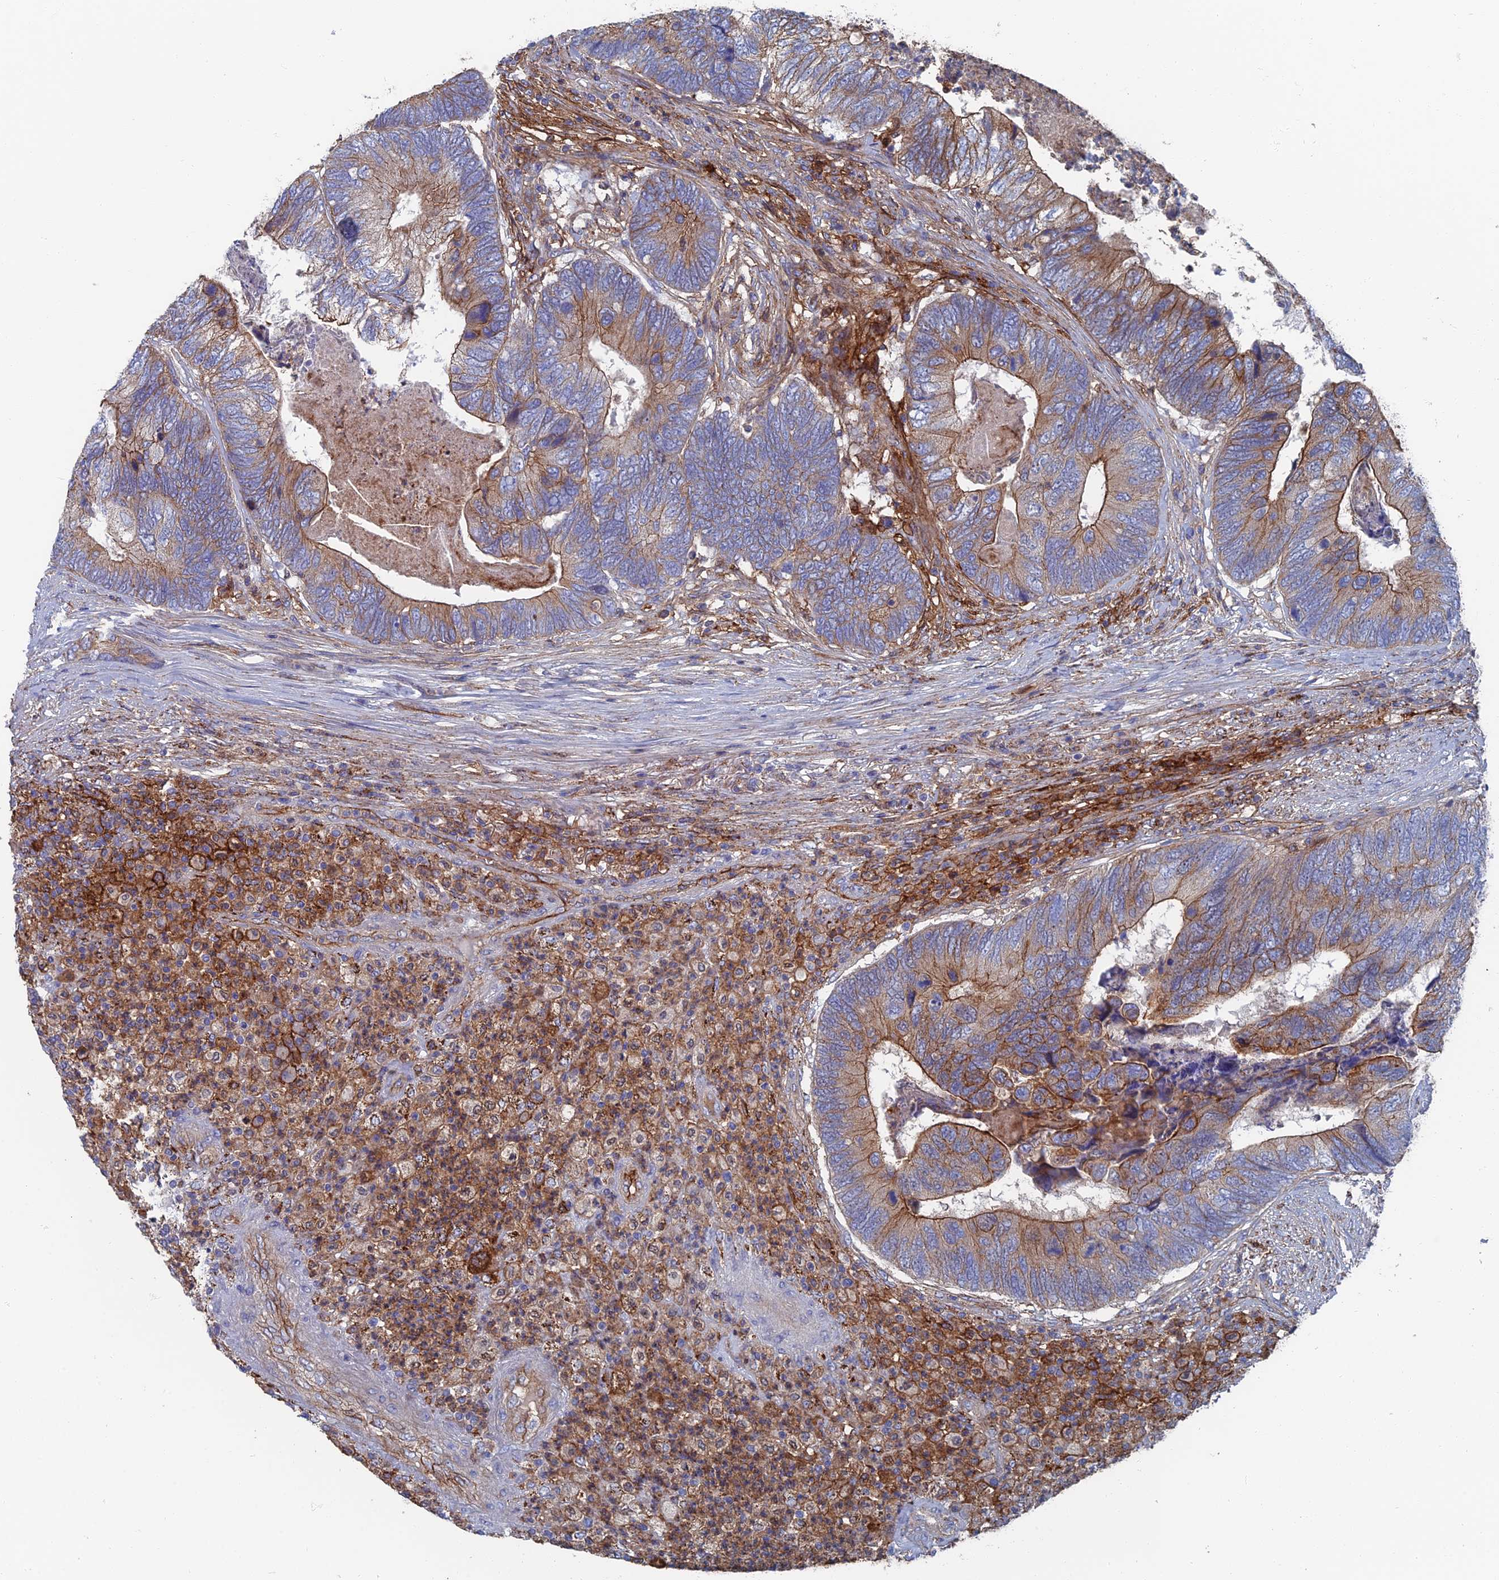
{"staining": {"intensity": "moderate", "quantity": ">75%", "location": "cytoplasmic/membranous"}, "tissue": "colorectal cancer", "cell_type": "Tumor cells", "image_type": "cancer", "snomed": [{"axis": "morphology", "description": "Adenocarcinoma, NOS"}, {"axis": "topography", "description": "Colon"}], "caption": "Moderate cytoplasmic/membranous staining for a protein is identified in approximately >75% of tumor cells of colorectal adenocarcinoma using IHC.", "gene": "SNX11", "patient": {"sex": "female", "age": 67}}